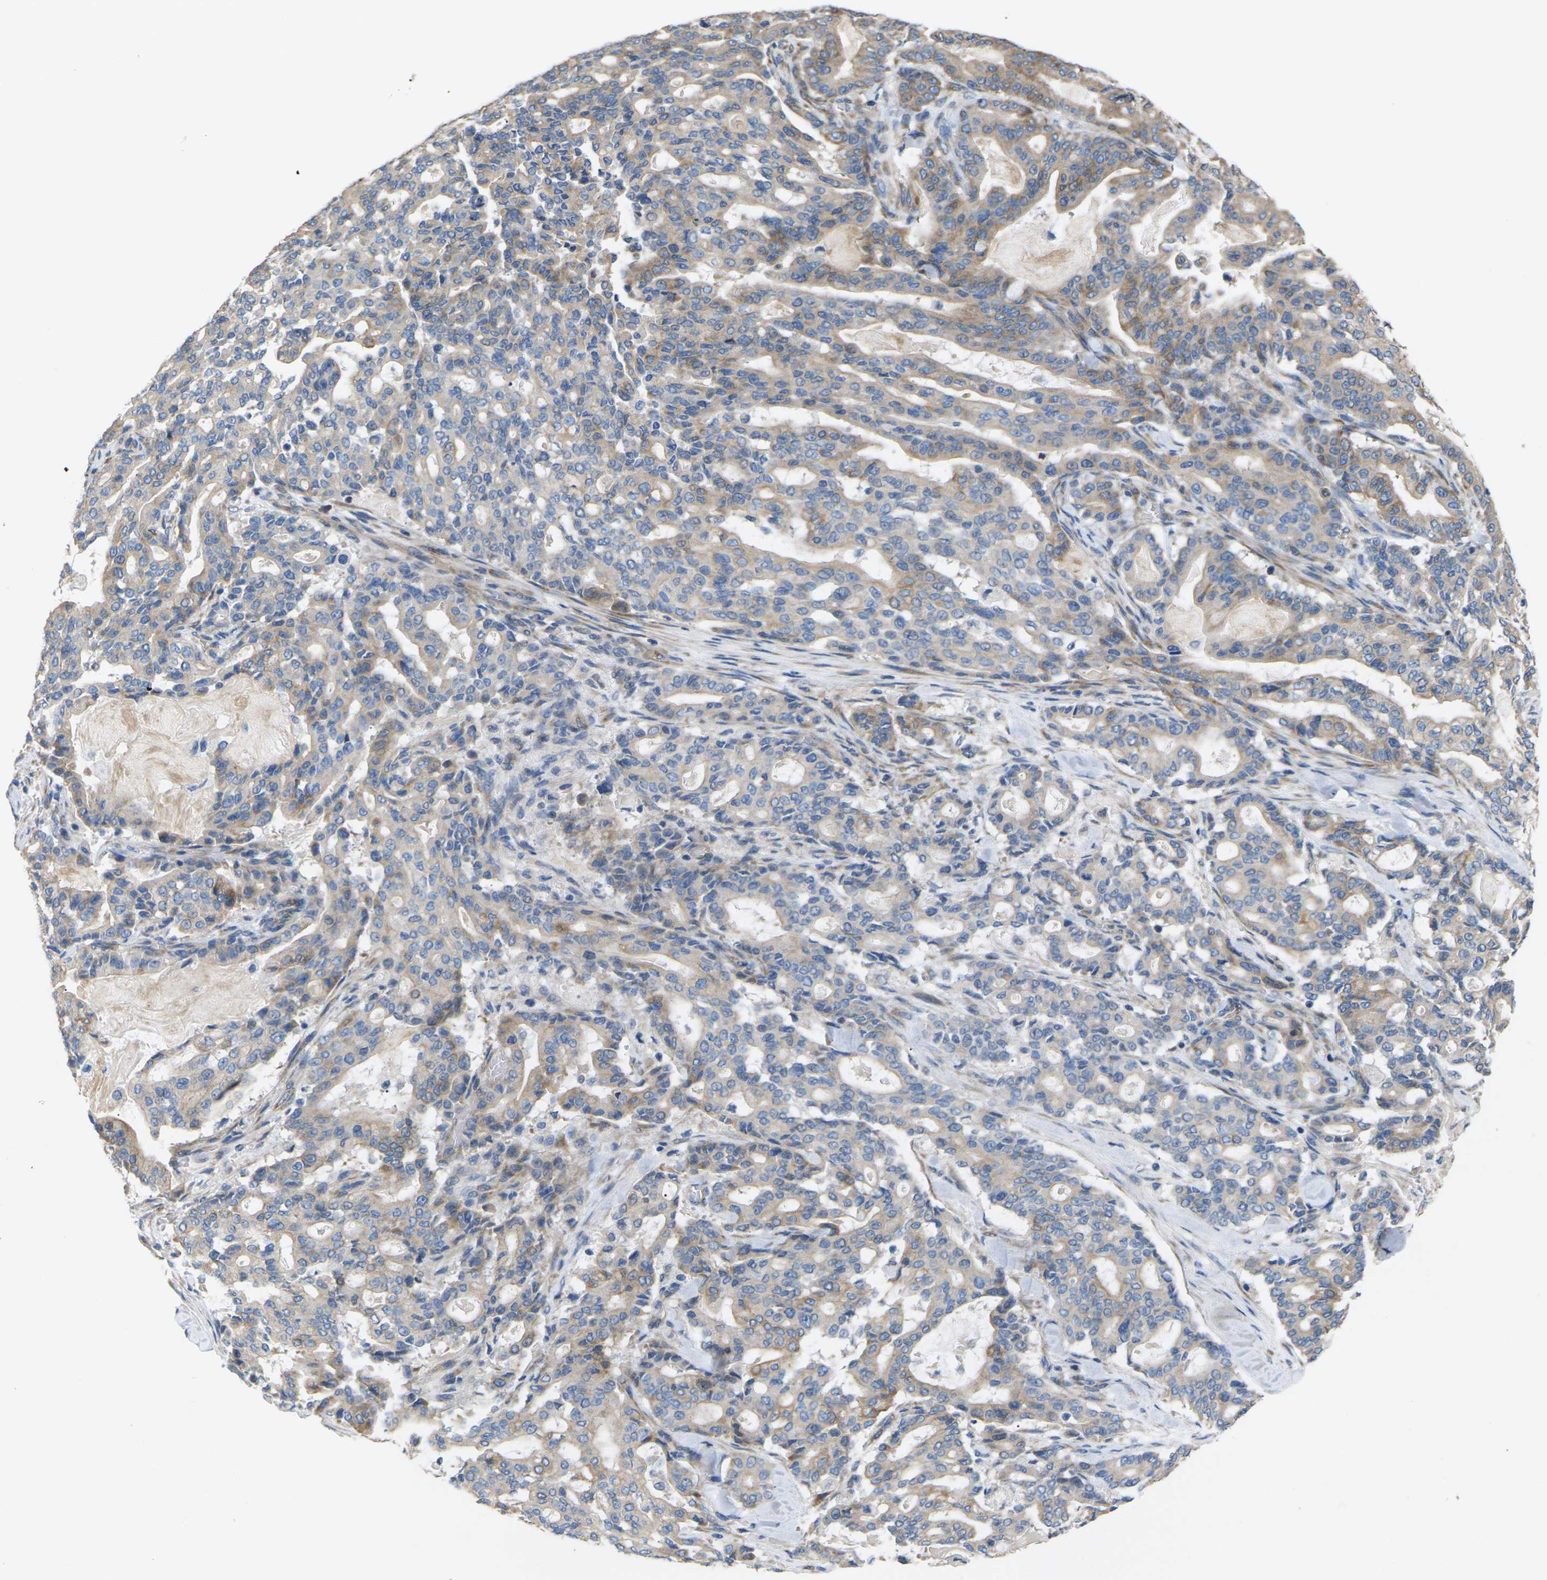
{"staining": {"intensity": "moderate", "quantity": ">75%", "location": "cytoplasmic/membranous"}, "tissue": "pancreatic cancer", "cell_type": "Tumor cells", "image_type": "cancer", "snomed": [{"axis": "morphology", "description": "Adenocarcinoma, NOS"}, {"axis": "topography", "description": "Pancreas"}], "caption": "The immunohistochemical stain labels moderate cytoplasmic/membranous positivity in tumor cells of adenocarcinoma (pancreatic) tissue. (DAB (3,3'-diaminobenzidine) IHC with brightfield microscopy, high magnification).", "gene": "KLHDC8B", "patient": {"sex": "male", "age": 63}}